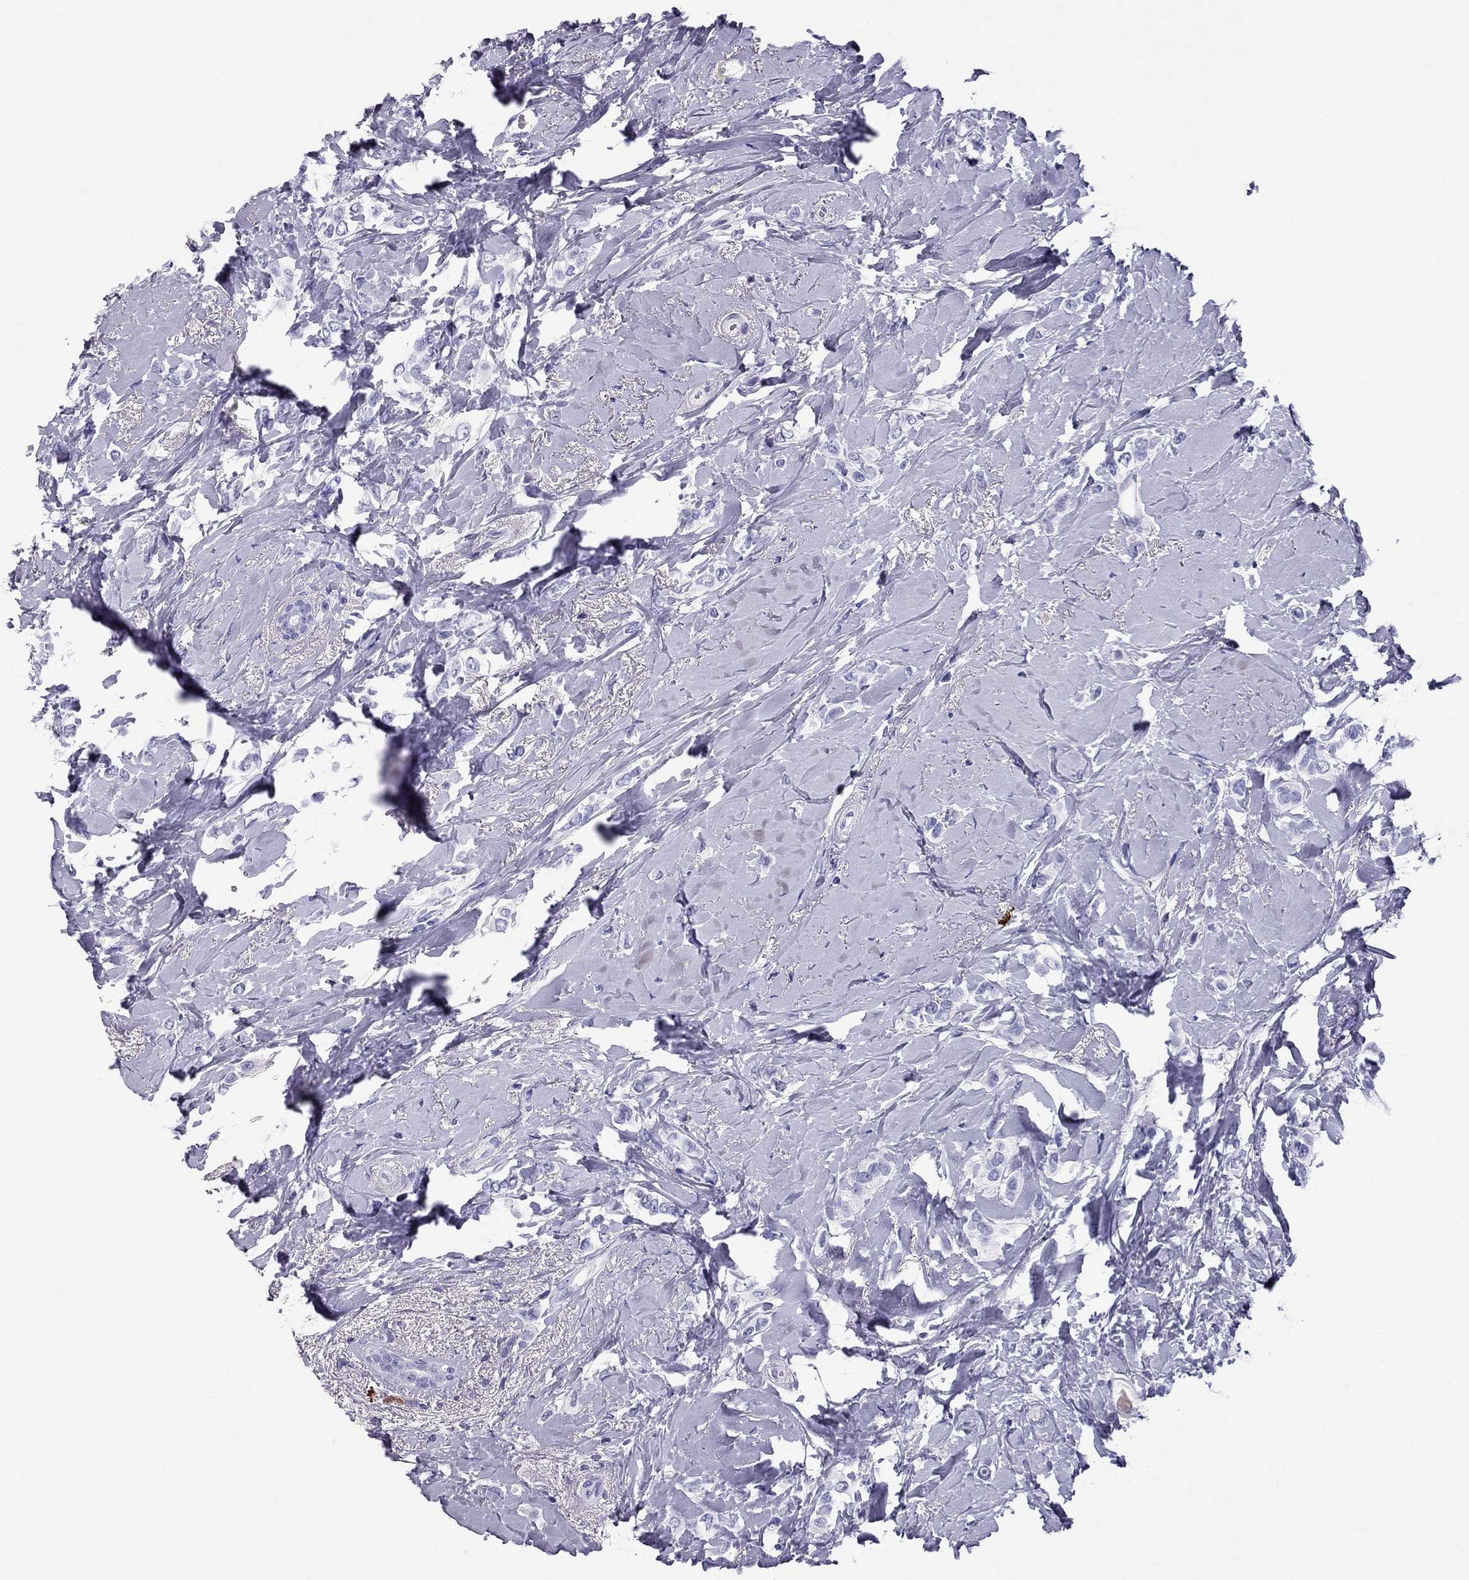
{"staining": {"intensity": "negative", "quantity": "none", "location": "none"}, "tissue": "breast cancer", "cell_type": "Tumor cells", "image_type": "cancer", "snomed": [{"axis": "morphology", "description": "Lobular carcinoma"}, {"axis": "topography", "description": "Breast"}], "caption": "DAB (3,3'-diaminobenzidine) immunohistochemical staining of human breast cancer (lobular carcinoma) demonstrates no significant staining in tumor cells.", "gene": "SCART1", "patient": {"sex": "female", "age": 66}}